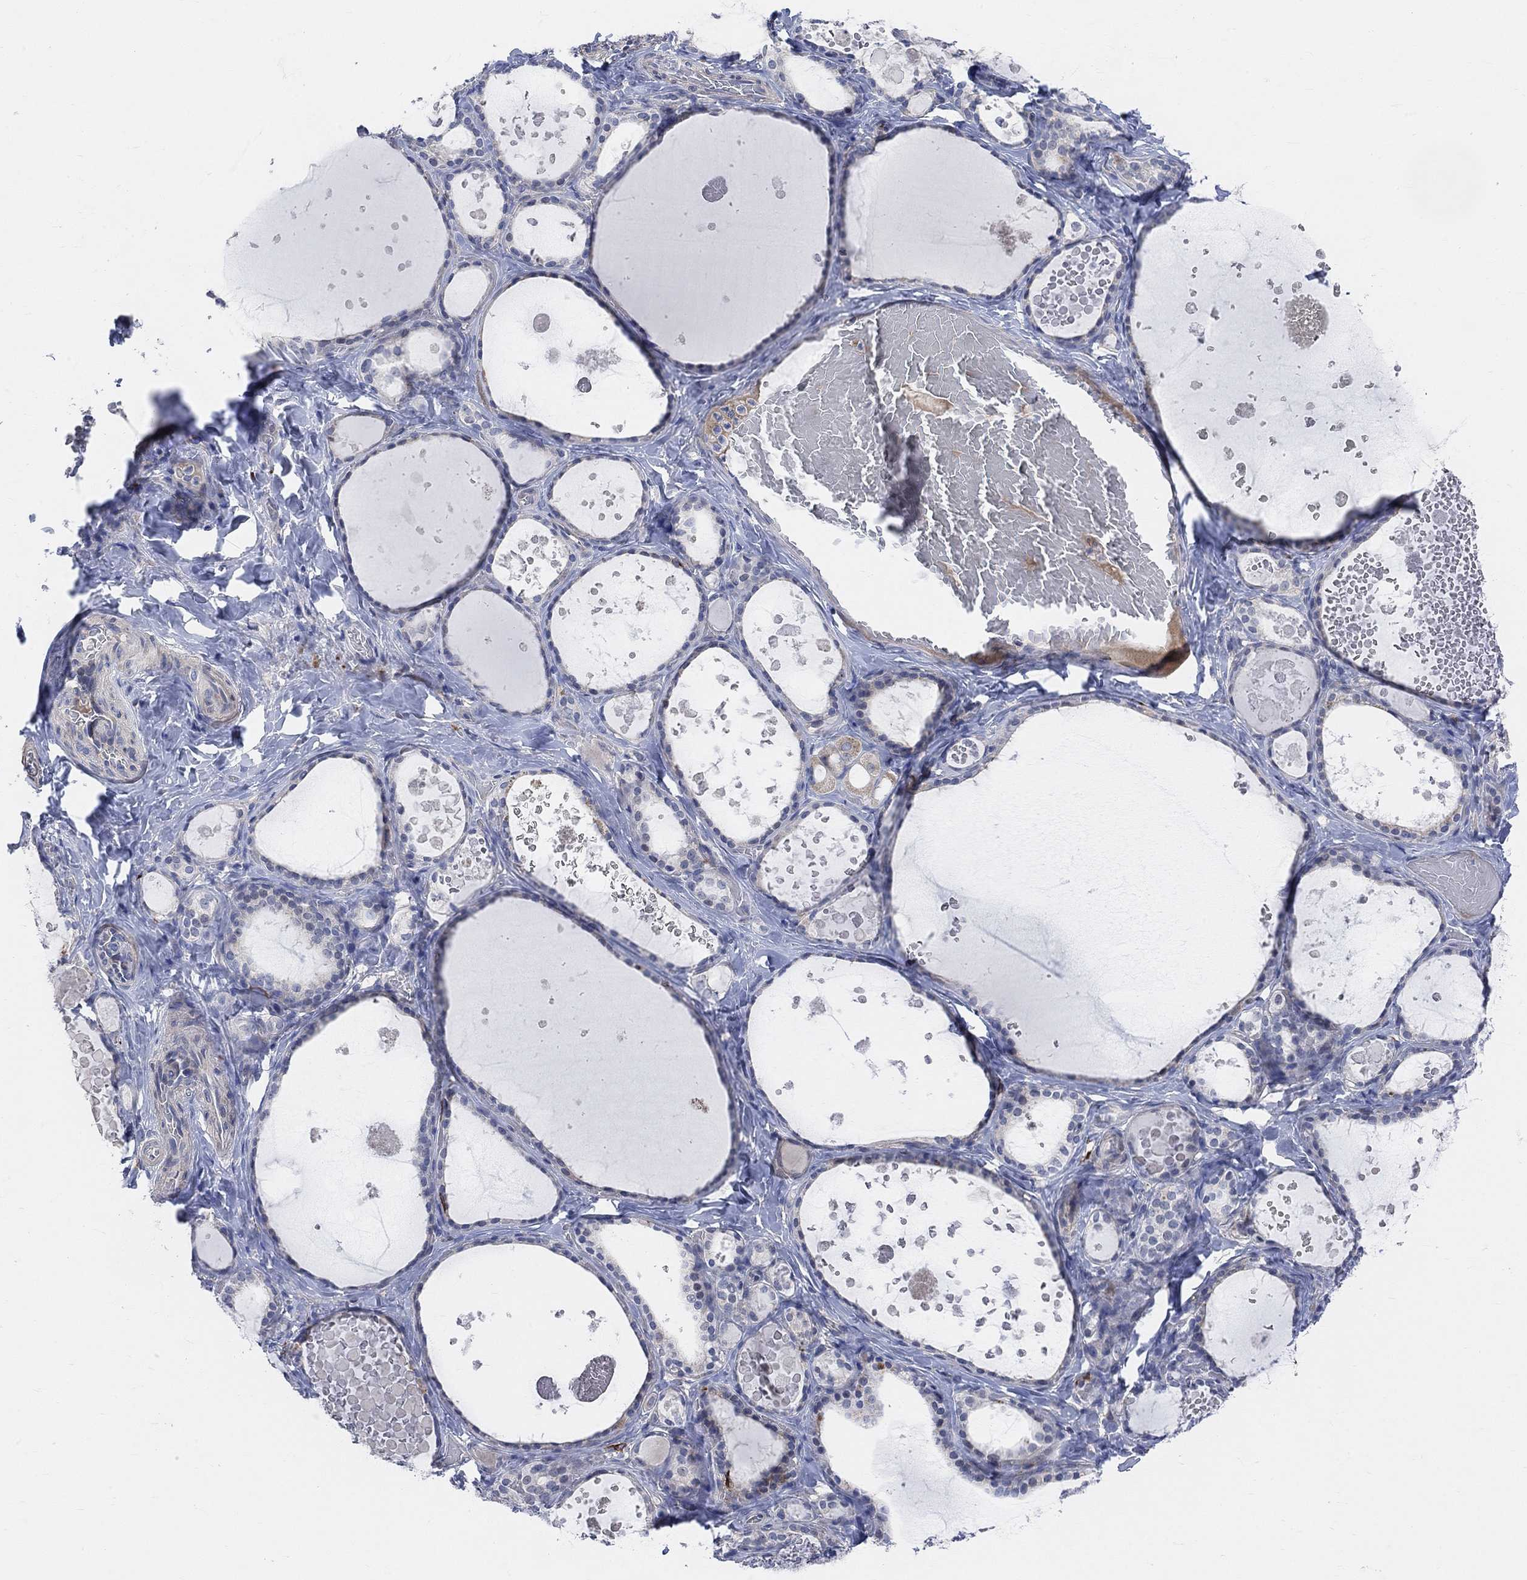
{"staining": {"intensity": "negative", "quantity": "none", "location": "none"}, "tissue": "thyroid gland", "cell_type": "Glandular cells", "image_type": "normal", "snomed": [{"axis": "morphology", "description": "Normal tissue, NOS"}, {"axis": "topography", "description": "Thyroid gland"}], "caption": "Glandular cells are negative for brown protein staining in normal thyroid gland. (DAB (3,3'-diaminobenzidine) immunohistochemistry with hematoxylin counter stain).", "gene": "HCRTR1", "patient": {"sex": "female", "age": 56}}